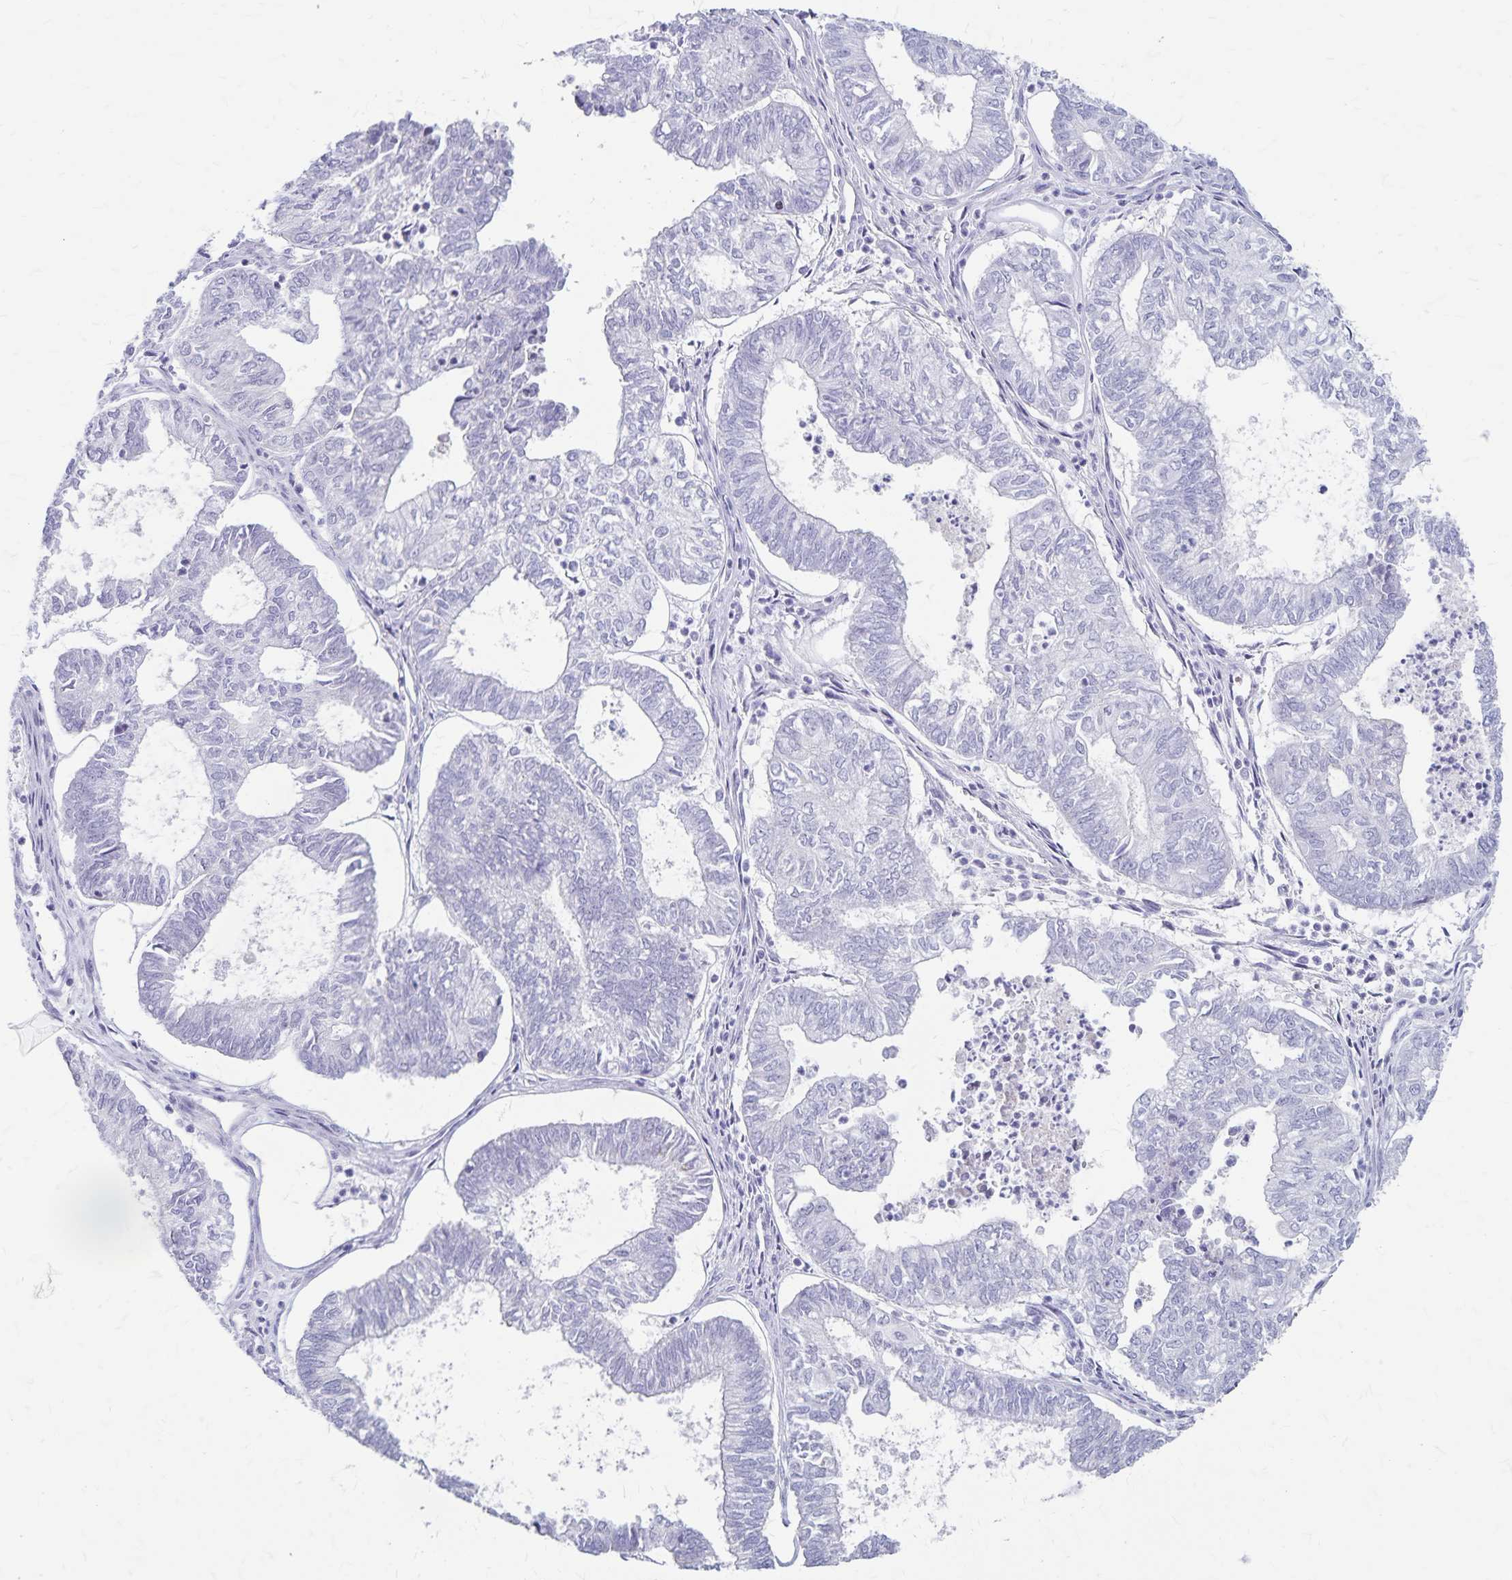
{"staining": {"intensity": "negative", "quantity": "none", "location": "none"}, "tissue": "ovarian cancer", "cell_type": "Tumor cells", "image_type": "cancer", "snomed": [{"axis": "morphology", "description": "Carcinoma, endometroid"}, {"axis": "topography", "description": "Ovary"}], "caption": "A photomicrograph of human ovarian cancer is negative for staining in tumor cells.", "gene": "GPBAR1", "patient": {"sex": "female", "age": 64}}